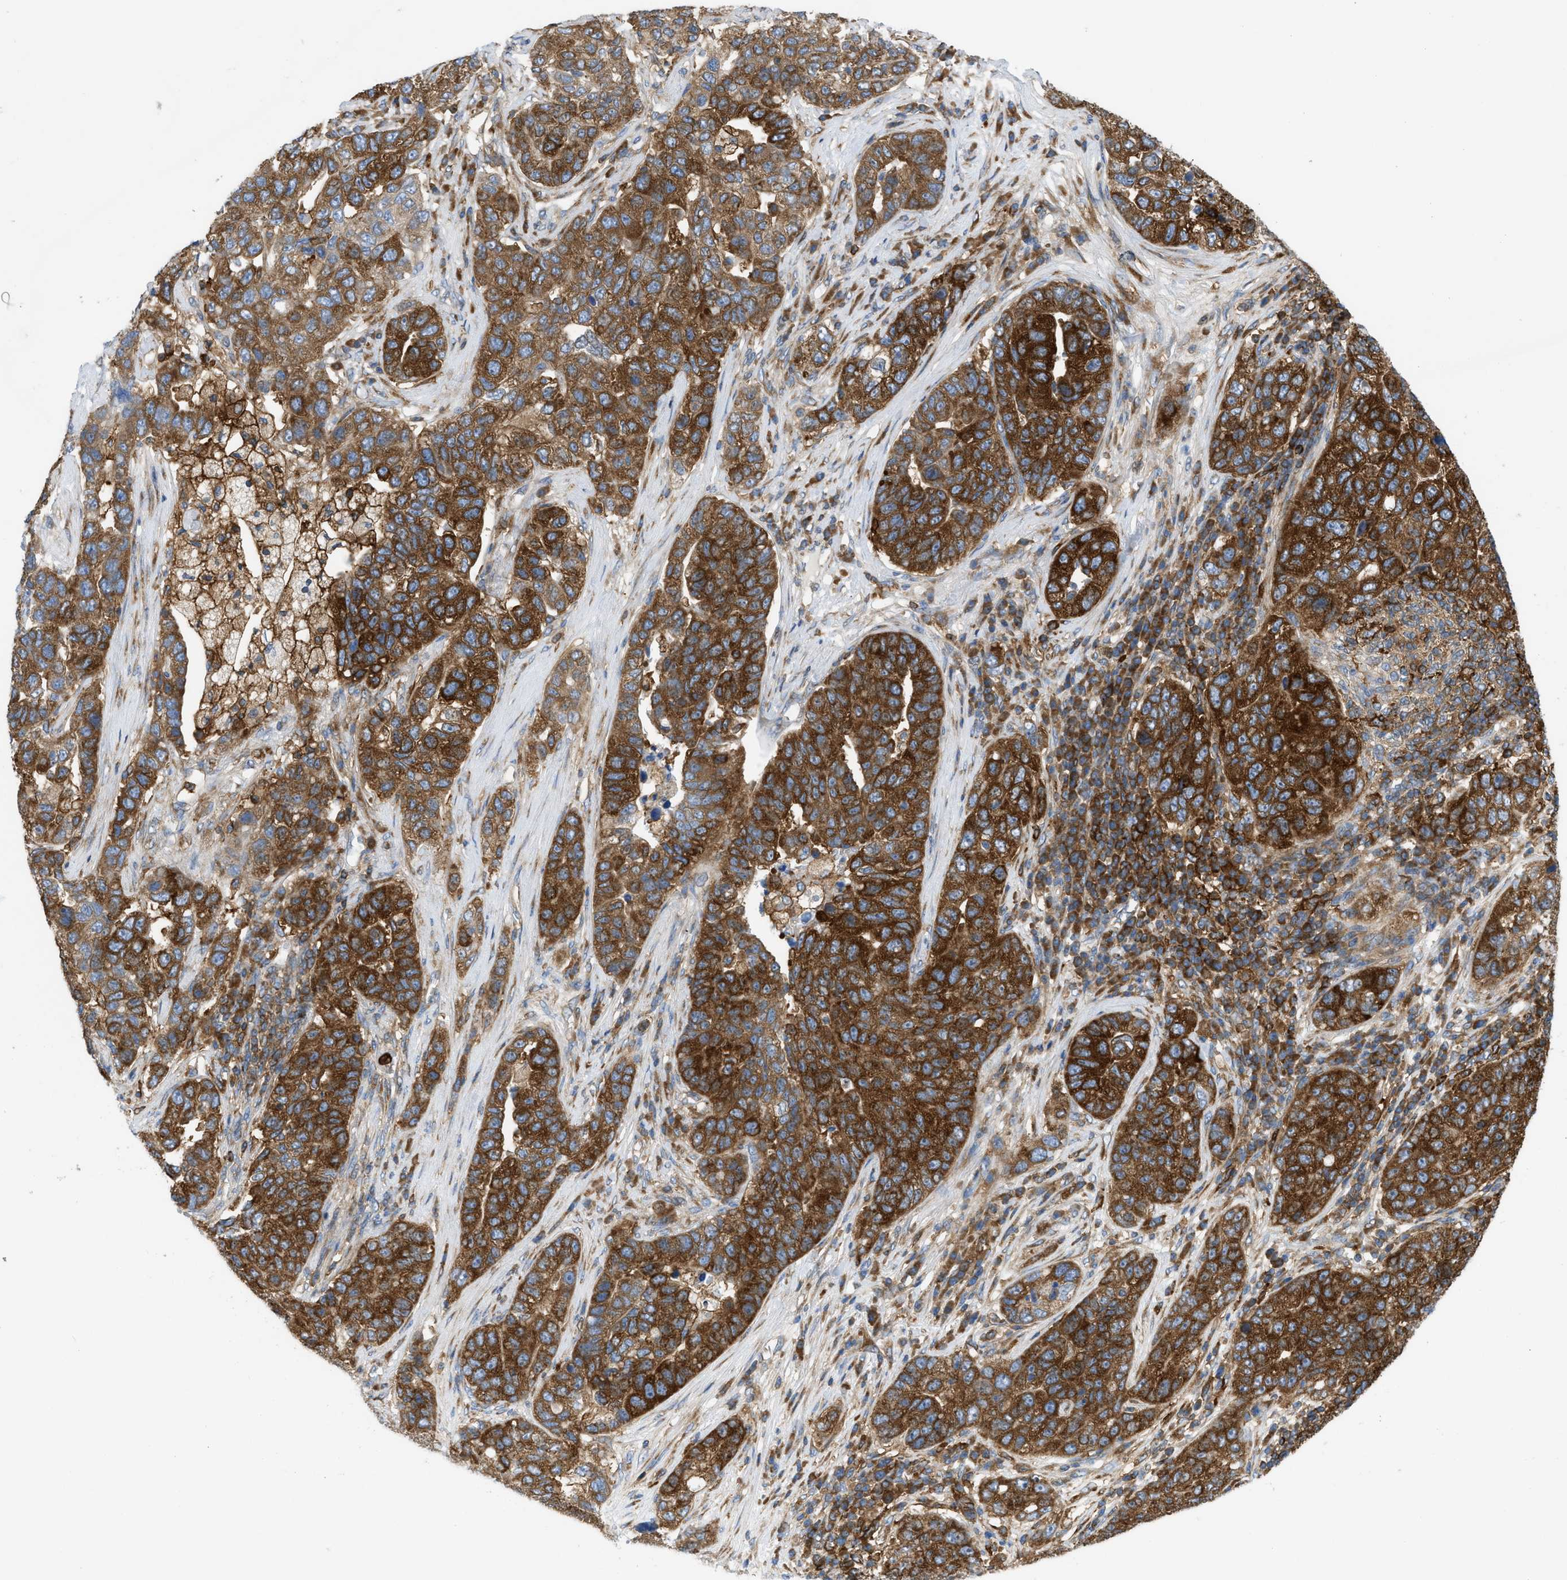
{"staining": {"intensity": "strong", "quantity": ">75%", "location": "cytoplasmic/membranous"}, "tissue": "pancreatic cancer", "cell_type": "Tumor cells", "image_type": "cancer", "snomed": [{"axis": "morphology", "description": "Adenocarcinoma, NOS"}, {"axis": "topography", "description": "Pancreas"}], "caption": "This image exhibits IHC staining of human adenocarcinoma (pancreatic), with high strong cytoplasmic/membranous staining in approximately >75% of tumor cells.", "gene": "GPAT4", "patient": {"sex": "female", "age": 61}}